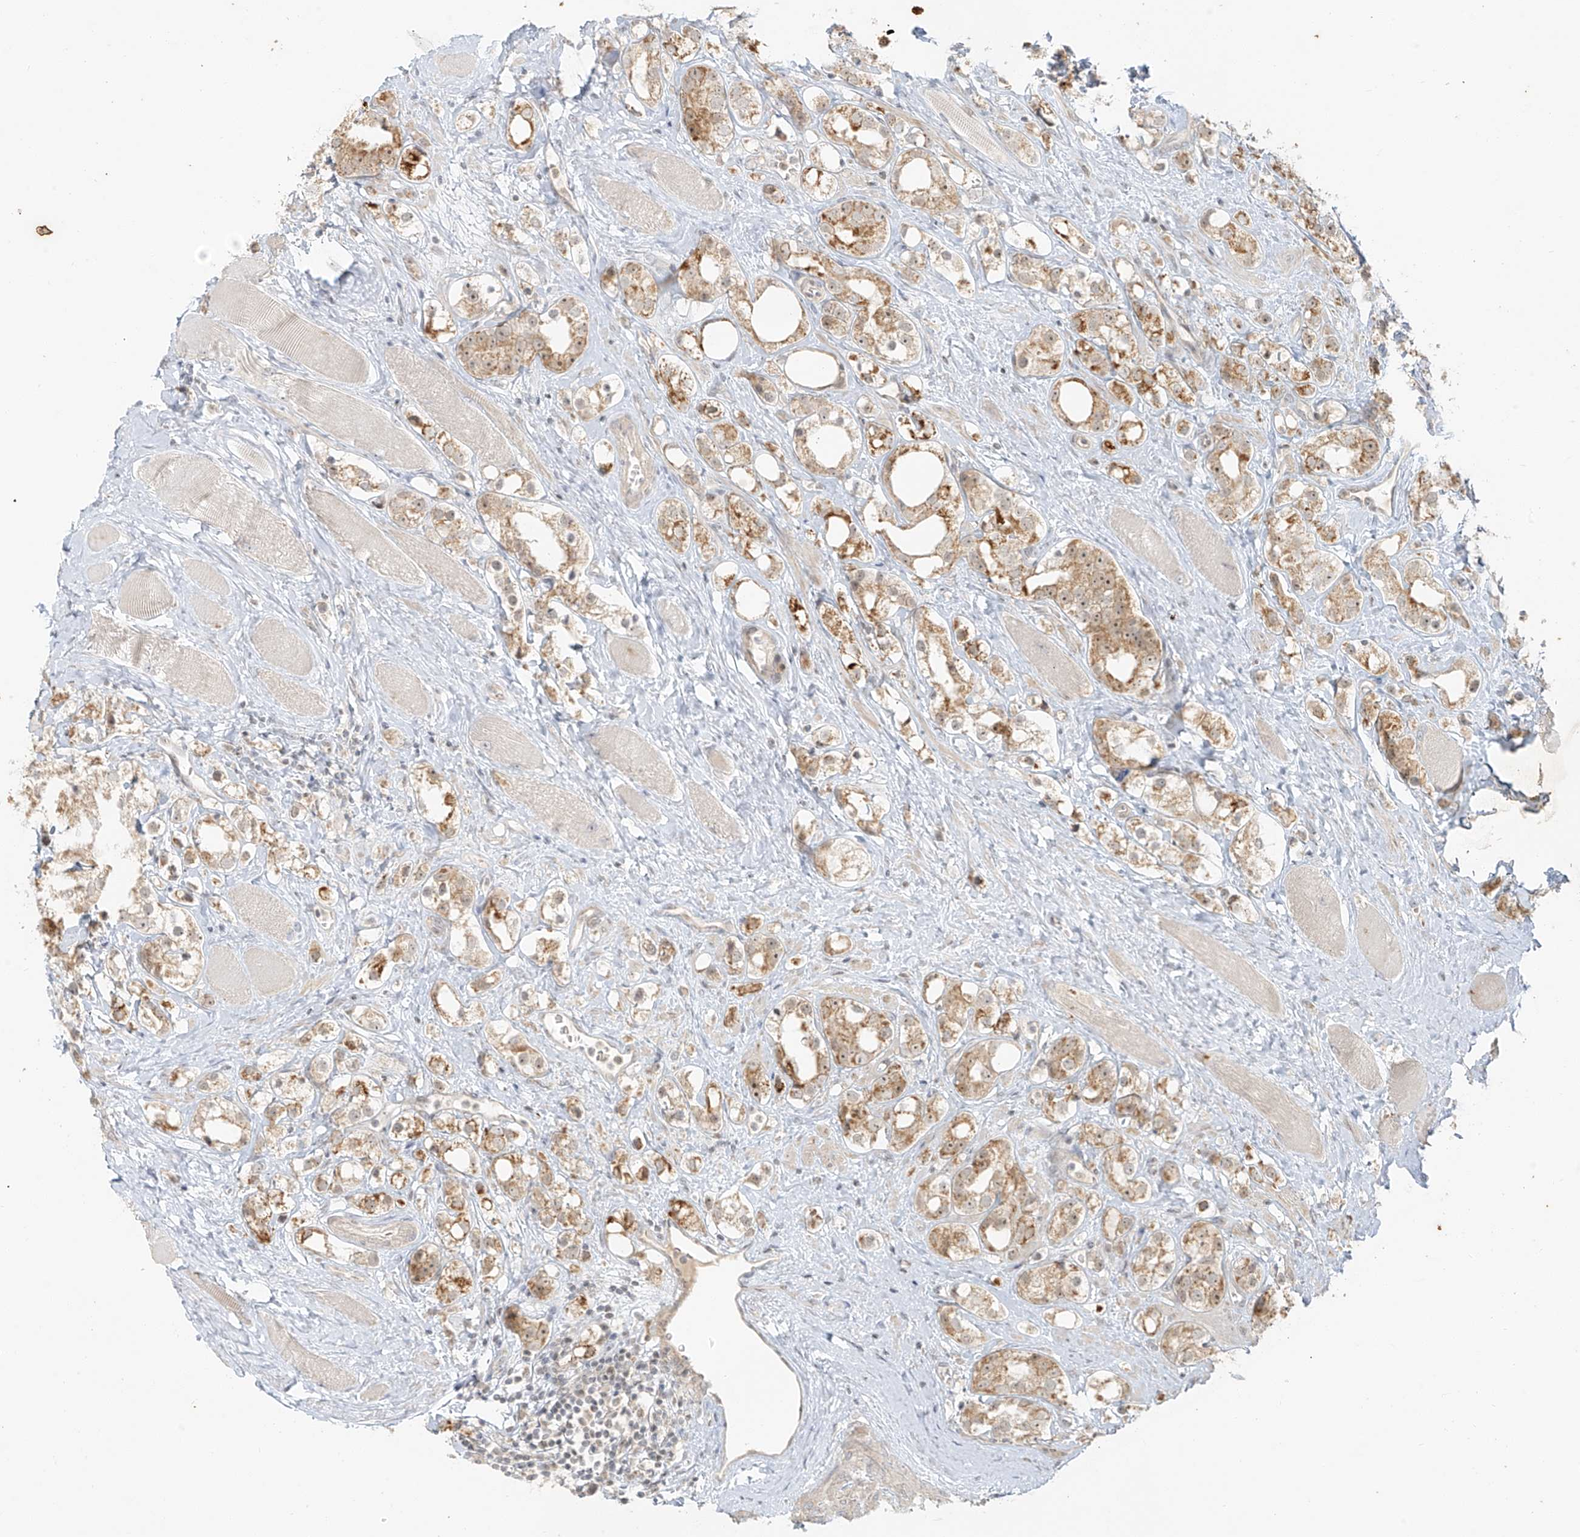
{"staining": {"intensity": "moderate", "quantity": ">75%", "location": "cytoplasmic/membranous"}, "tissue": "prostate cancer", "cell_type": "Tumor cells", "image_type": "cancer", "snomed": [{"axis": "morphology", "description": "Adenocarcinoma, NOS"}, {"axis": "topography", "description": "Prostate"}], "caption": "Immunohistochemical staining of human adenocarcinoma (prostate) demonstrates moderate cytoplasmic/membranous protein positivity in approximately >75% of tumor cells.", "gene": "MIPEP", "patient": {"sex": "male", "age": 79}}